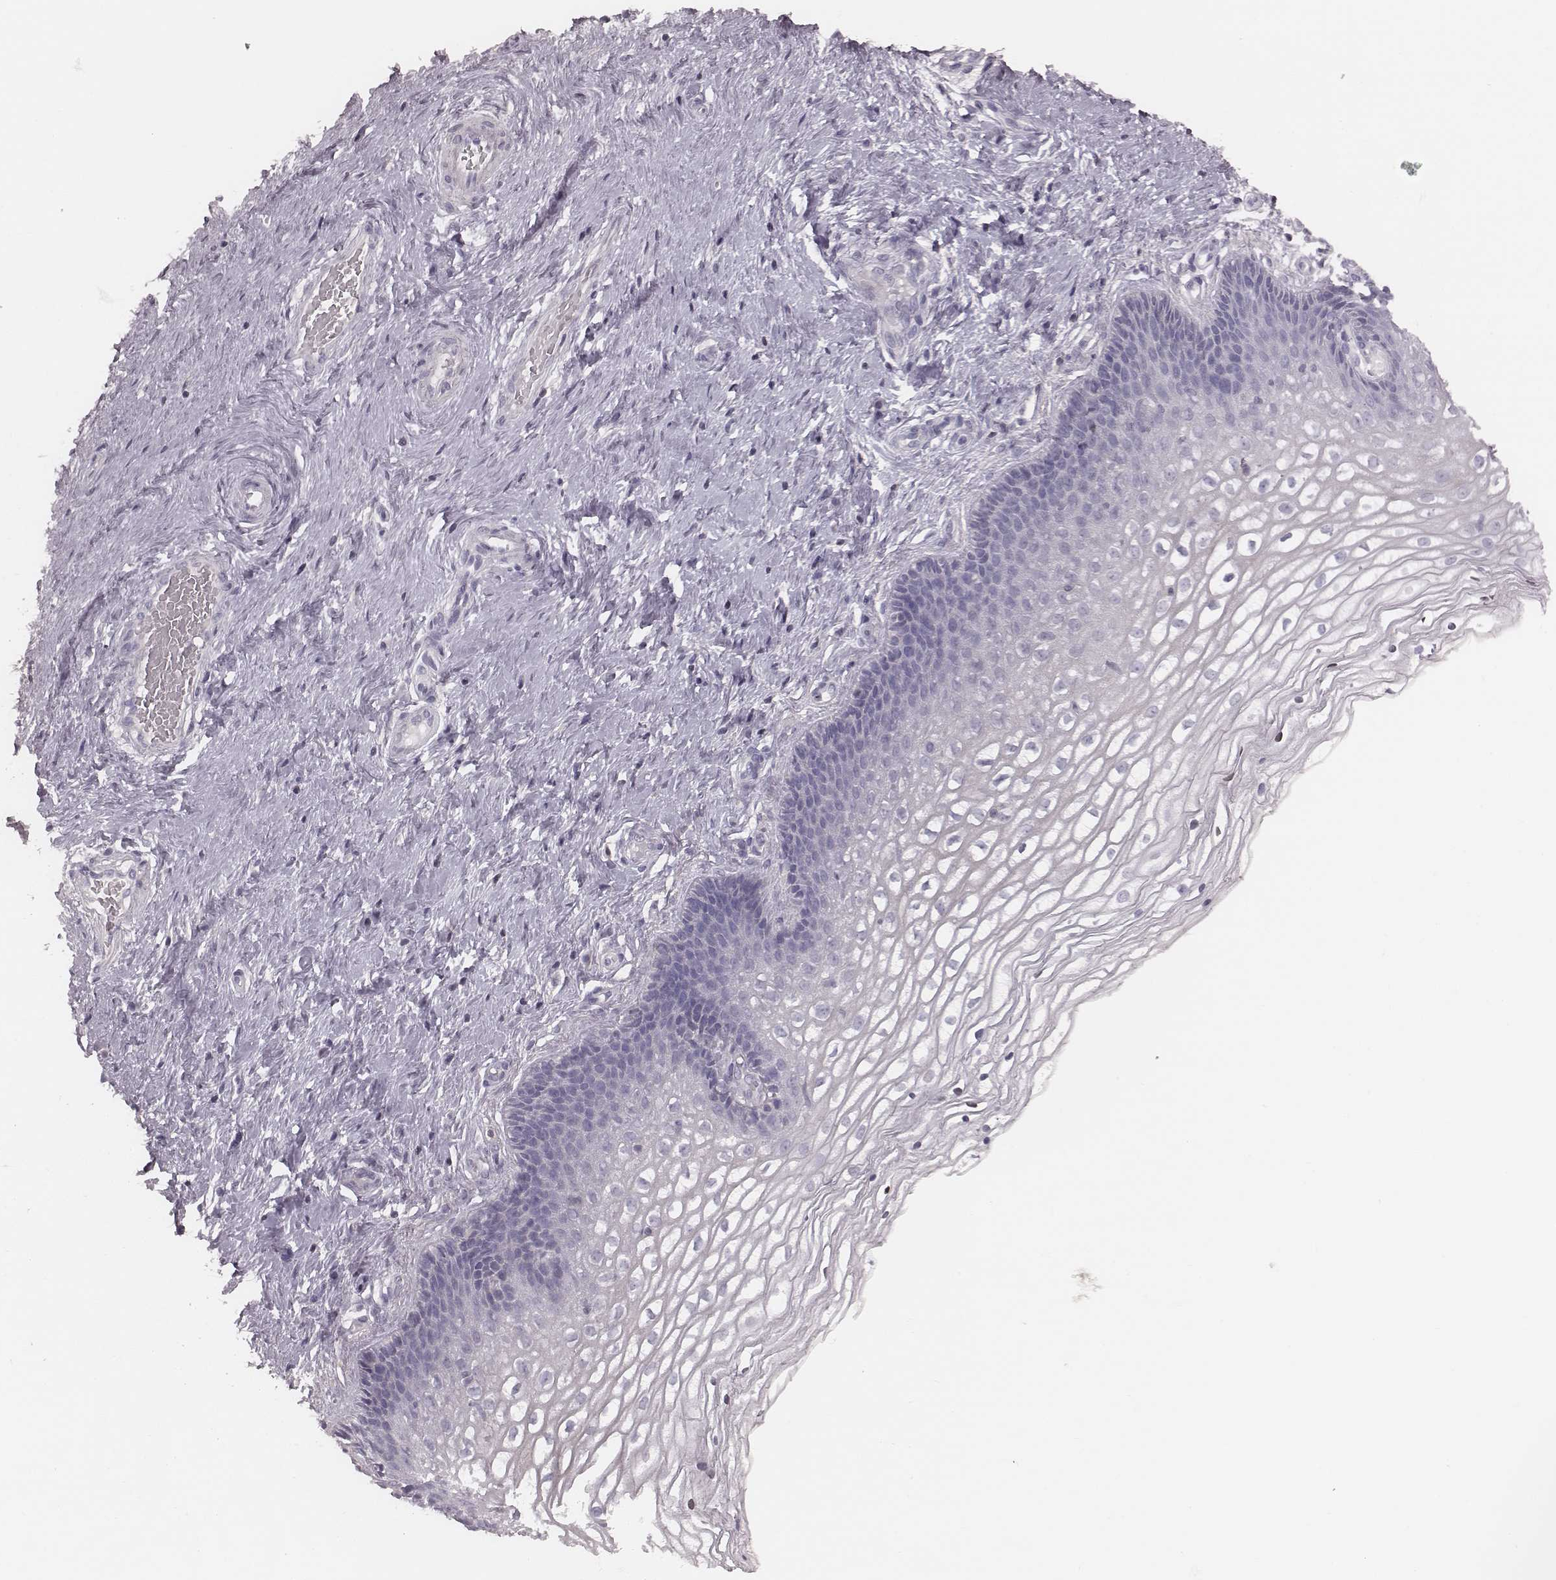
{"staining": {"intensity": "negative", "quantity": "none", "location": "none"}, "tissue": "cervix", "cell_type": "Glandular cells", "image_type": "normal", "snomed": [{"axis": "morphology", "description": "Normal tissue, NOS"}, {"axis": "topography", "description": "Cervix"}], "caption": "This histopathology image is of benign cervix stained with immunohistochemistry (IHC) to label a protein in brown with the nuclei are counter-stained blue. There is no expression in glandular cells.", "gene": "S100Z", "patient": {"sex": "female", "age": 34}}